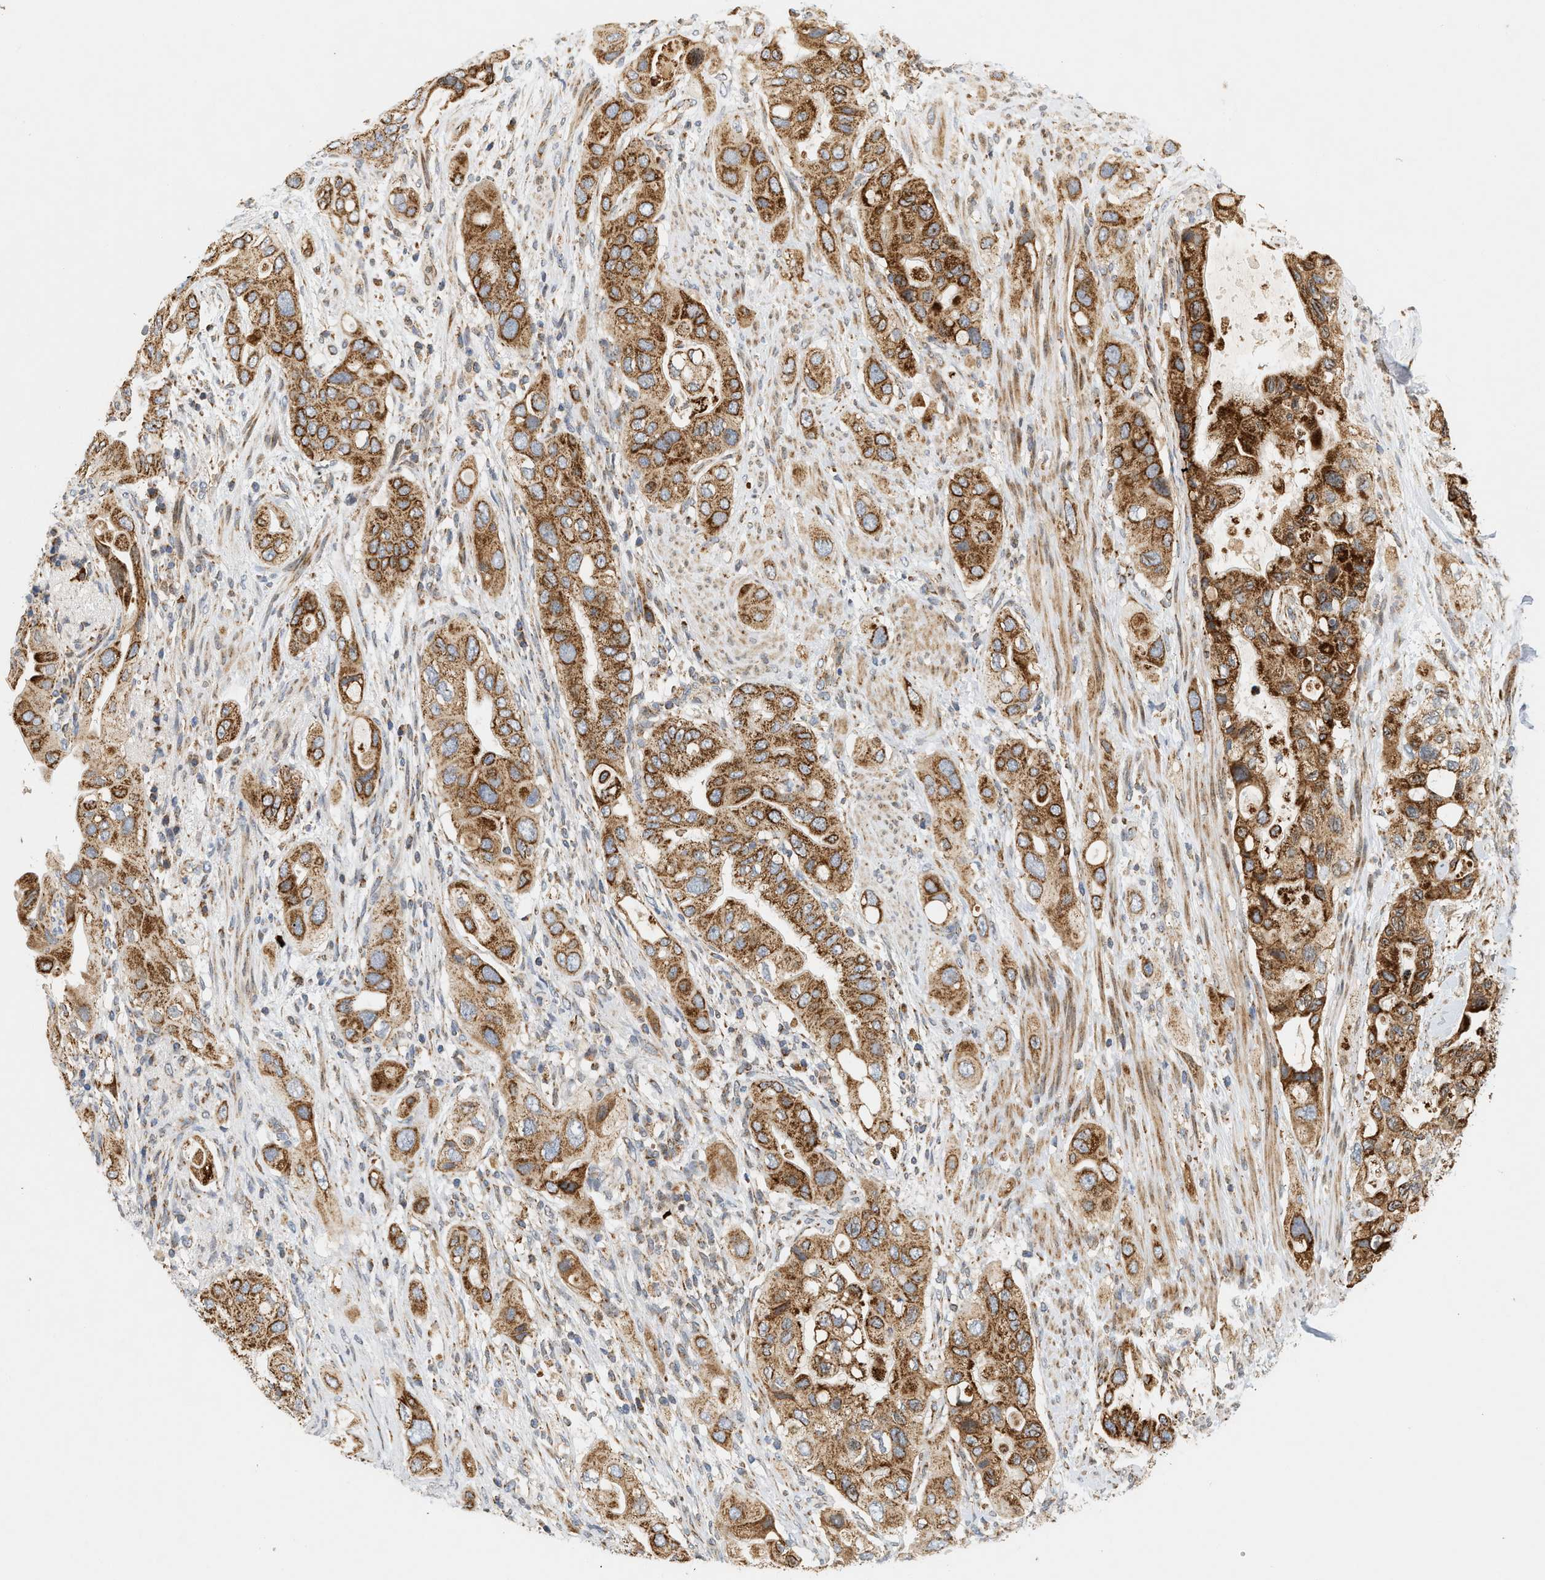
{"staining": {"intensity": "strong", "quantity": ">75%", "location": "cytoplasmic/membranous"}, "tissue": "pancreatic cancer", "cell_type": "Tumor cells", "image_type": "cancer", "snomed": [{"axis": "morphology", "description": "Adenocarcinoma, NOS"}, {"axis": "topography", "description": "Pancreas"}], "caption": "Immunohistochemical staining of human pancreatic adenocarcinoma shows high levels of strong cytoplasmic/membranous expression in approximately >75% of tumor cells.", "gene": "MCU", "patient": {"sex": "female", "age": 56}}